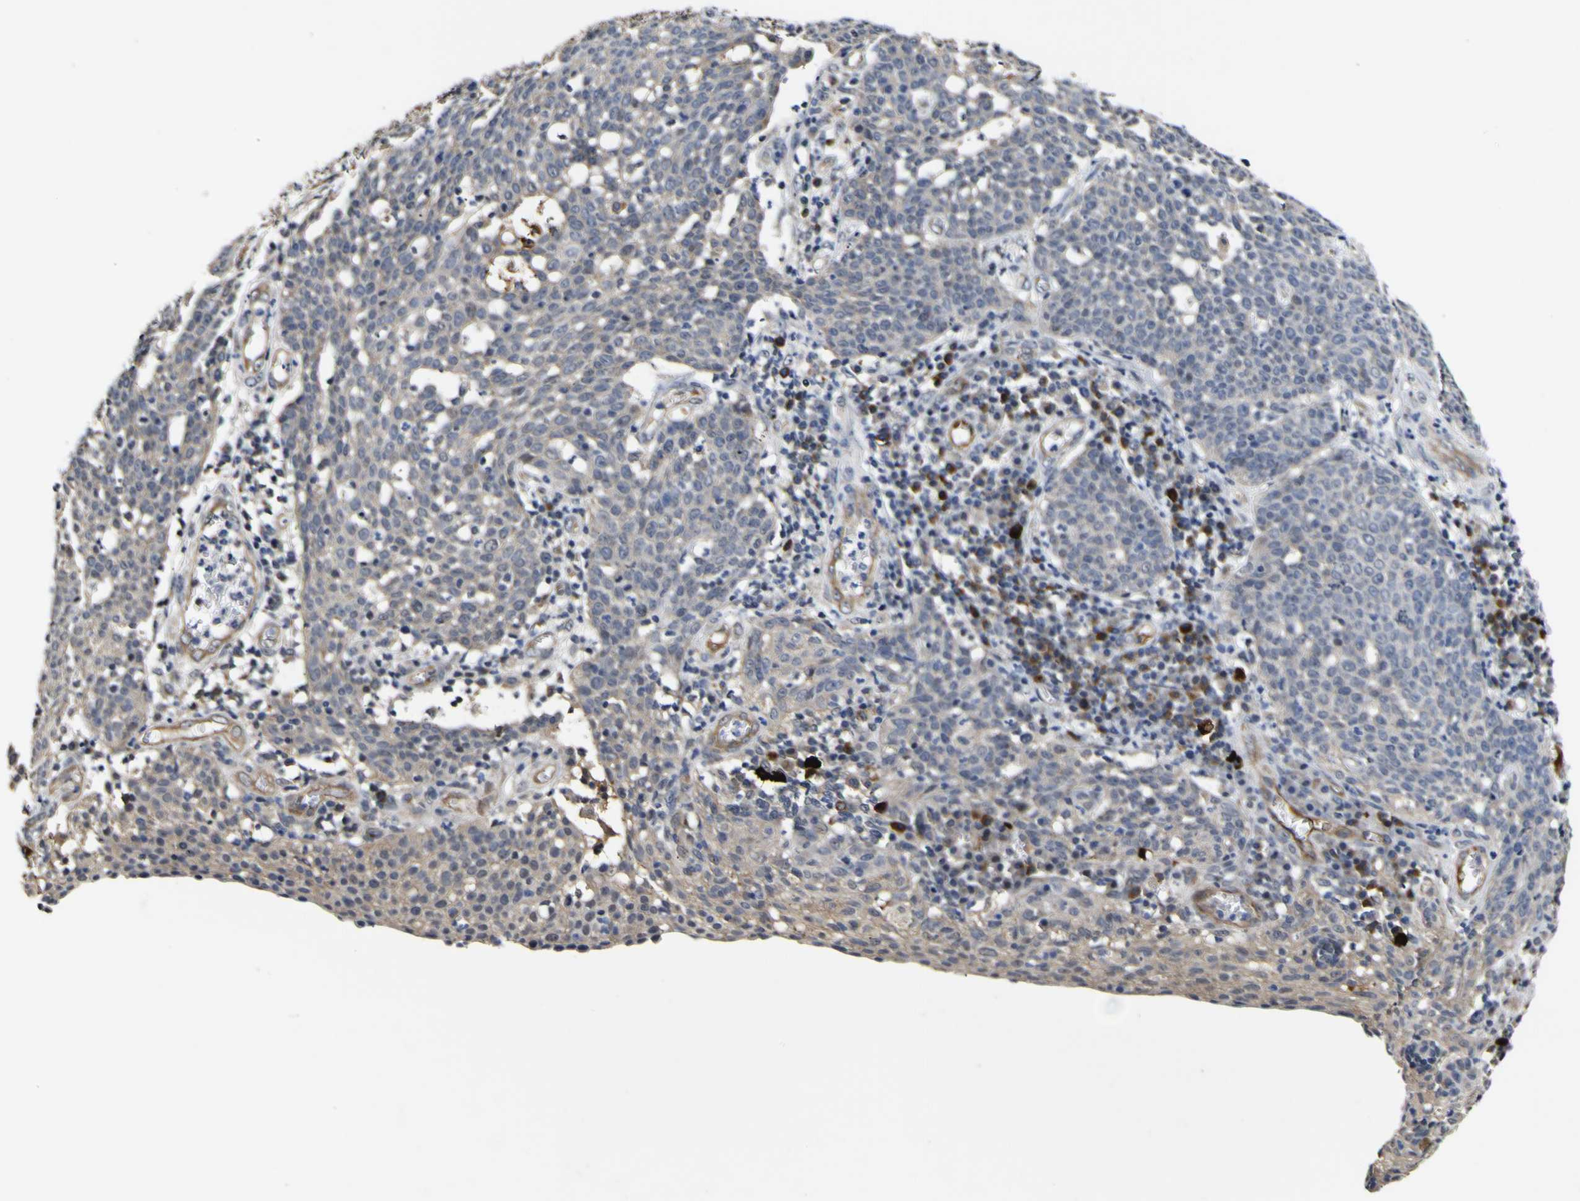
{"staining": {"intensity": "negative", "quantity": "none", "location": "none"}, "tissue": "cervical cancer", "cell_type": "Tumor cells", "image_type": "cancer", "snomed": [{"axis": "morphology", "description": "Squamous cell carcinoma, NOS"}, {"axis": "topography", "description": "Cervix"}], "caption": "Cervical cancer was stained to show a protein in brown. There is no significant positivity in tumor cells.", "gene": "CCL2", "patient": {"sex": "female", "age": 34}}